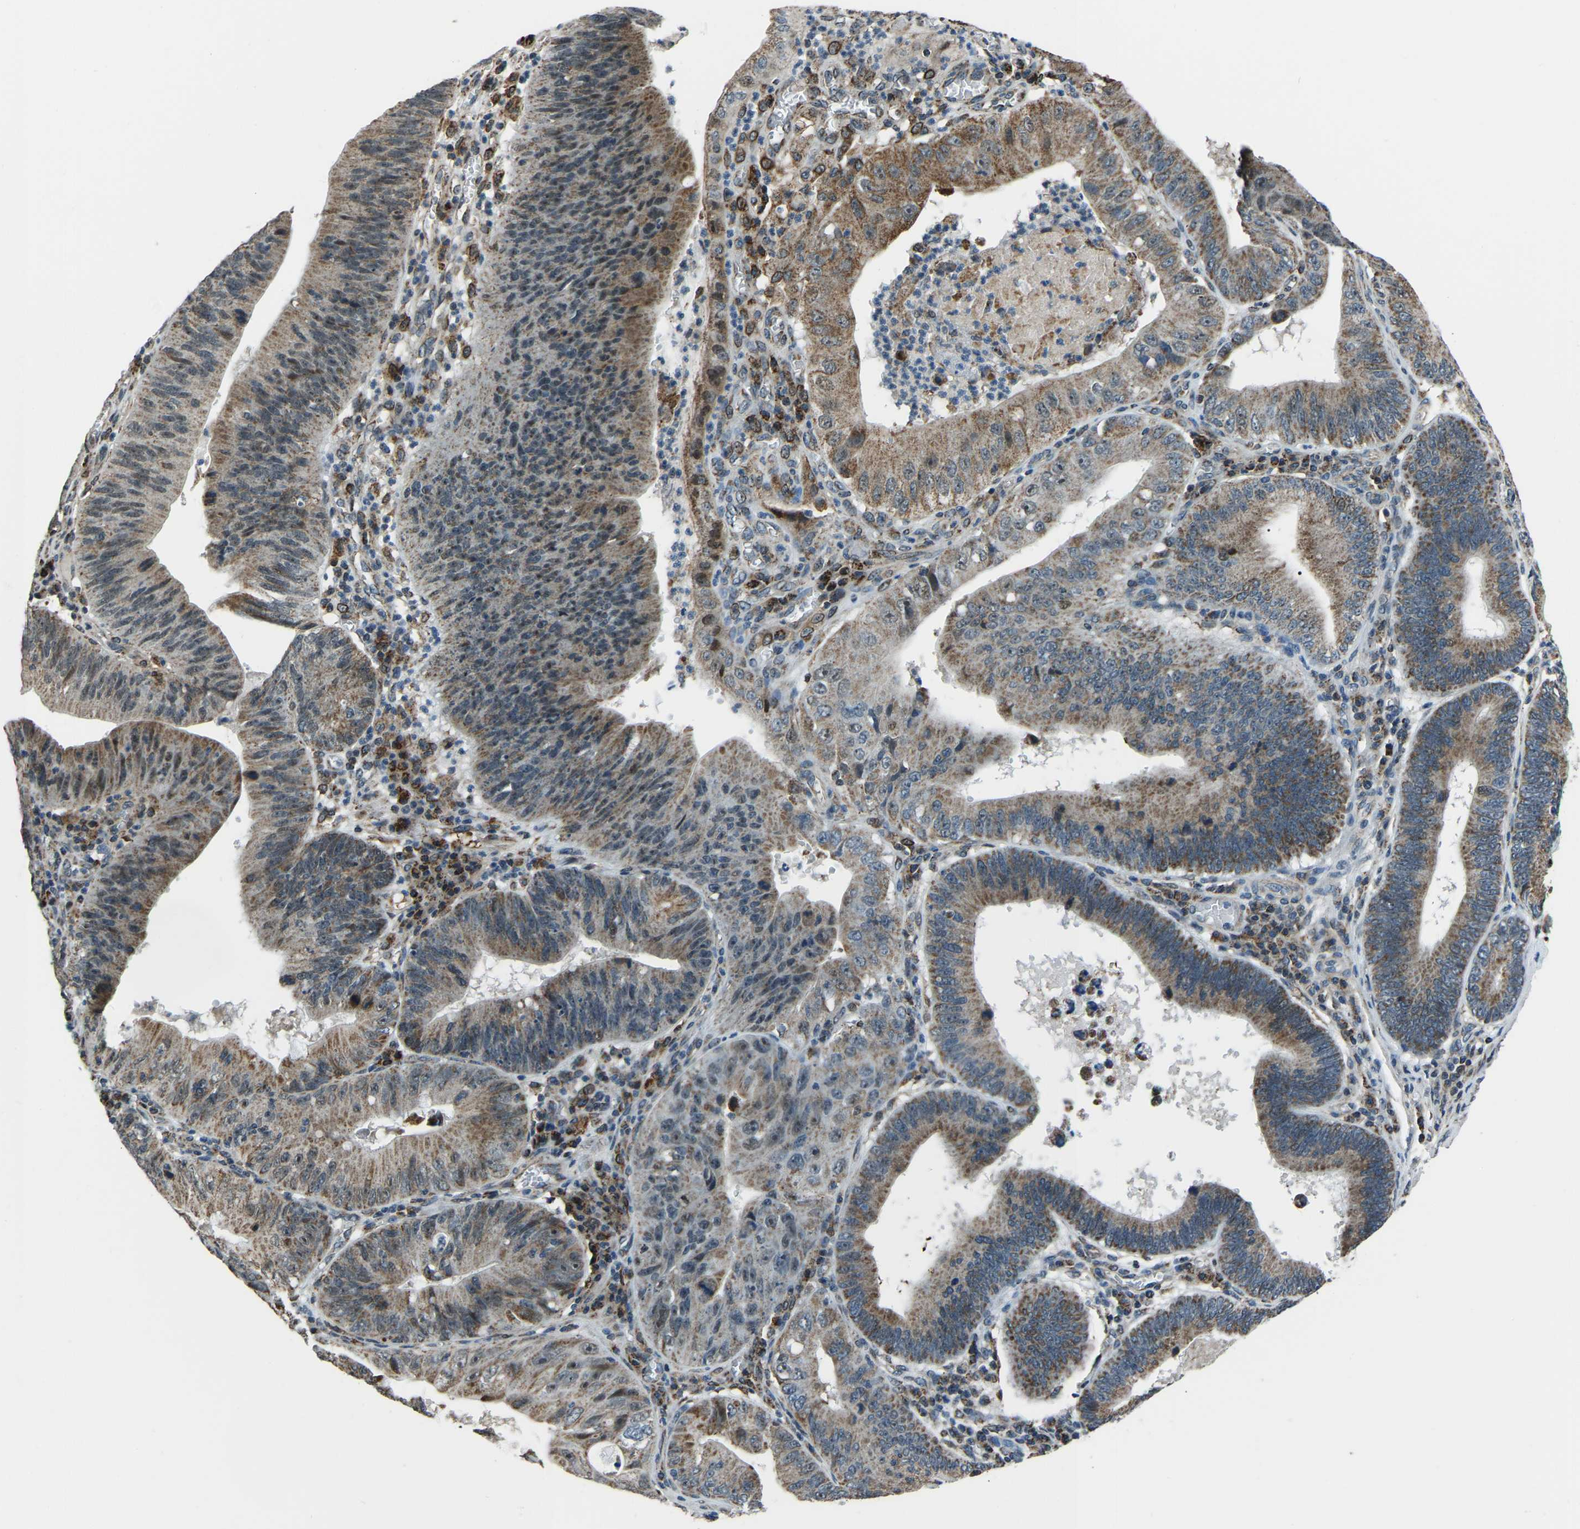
{"staining": {"intensity": "moderate", "quantity": ">75%", "location": "cytoplasmic/membranous"}, "tissue": "stomach cancer", "cell_type": "Tumor cells", "image_type": "cancer", "snomed": [{"axis": "morphology", "description": "Adenocarcinoma, NOS"}, {"axis": "topography", "description": "Stomach"}], "caption": "A brown stain highlights moderate cytoplasmic/membranous expression of a protein in adenocarcinoma (stomach) tumor cells.", "gene": "RBM33", "patient": {"sex": "male", "age": 59}}